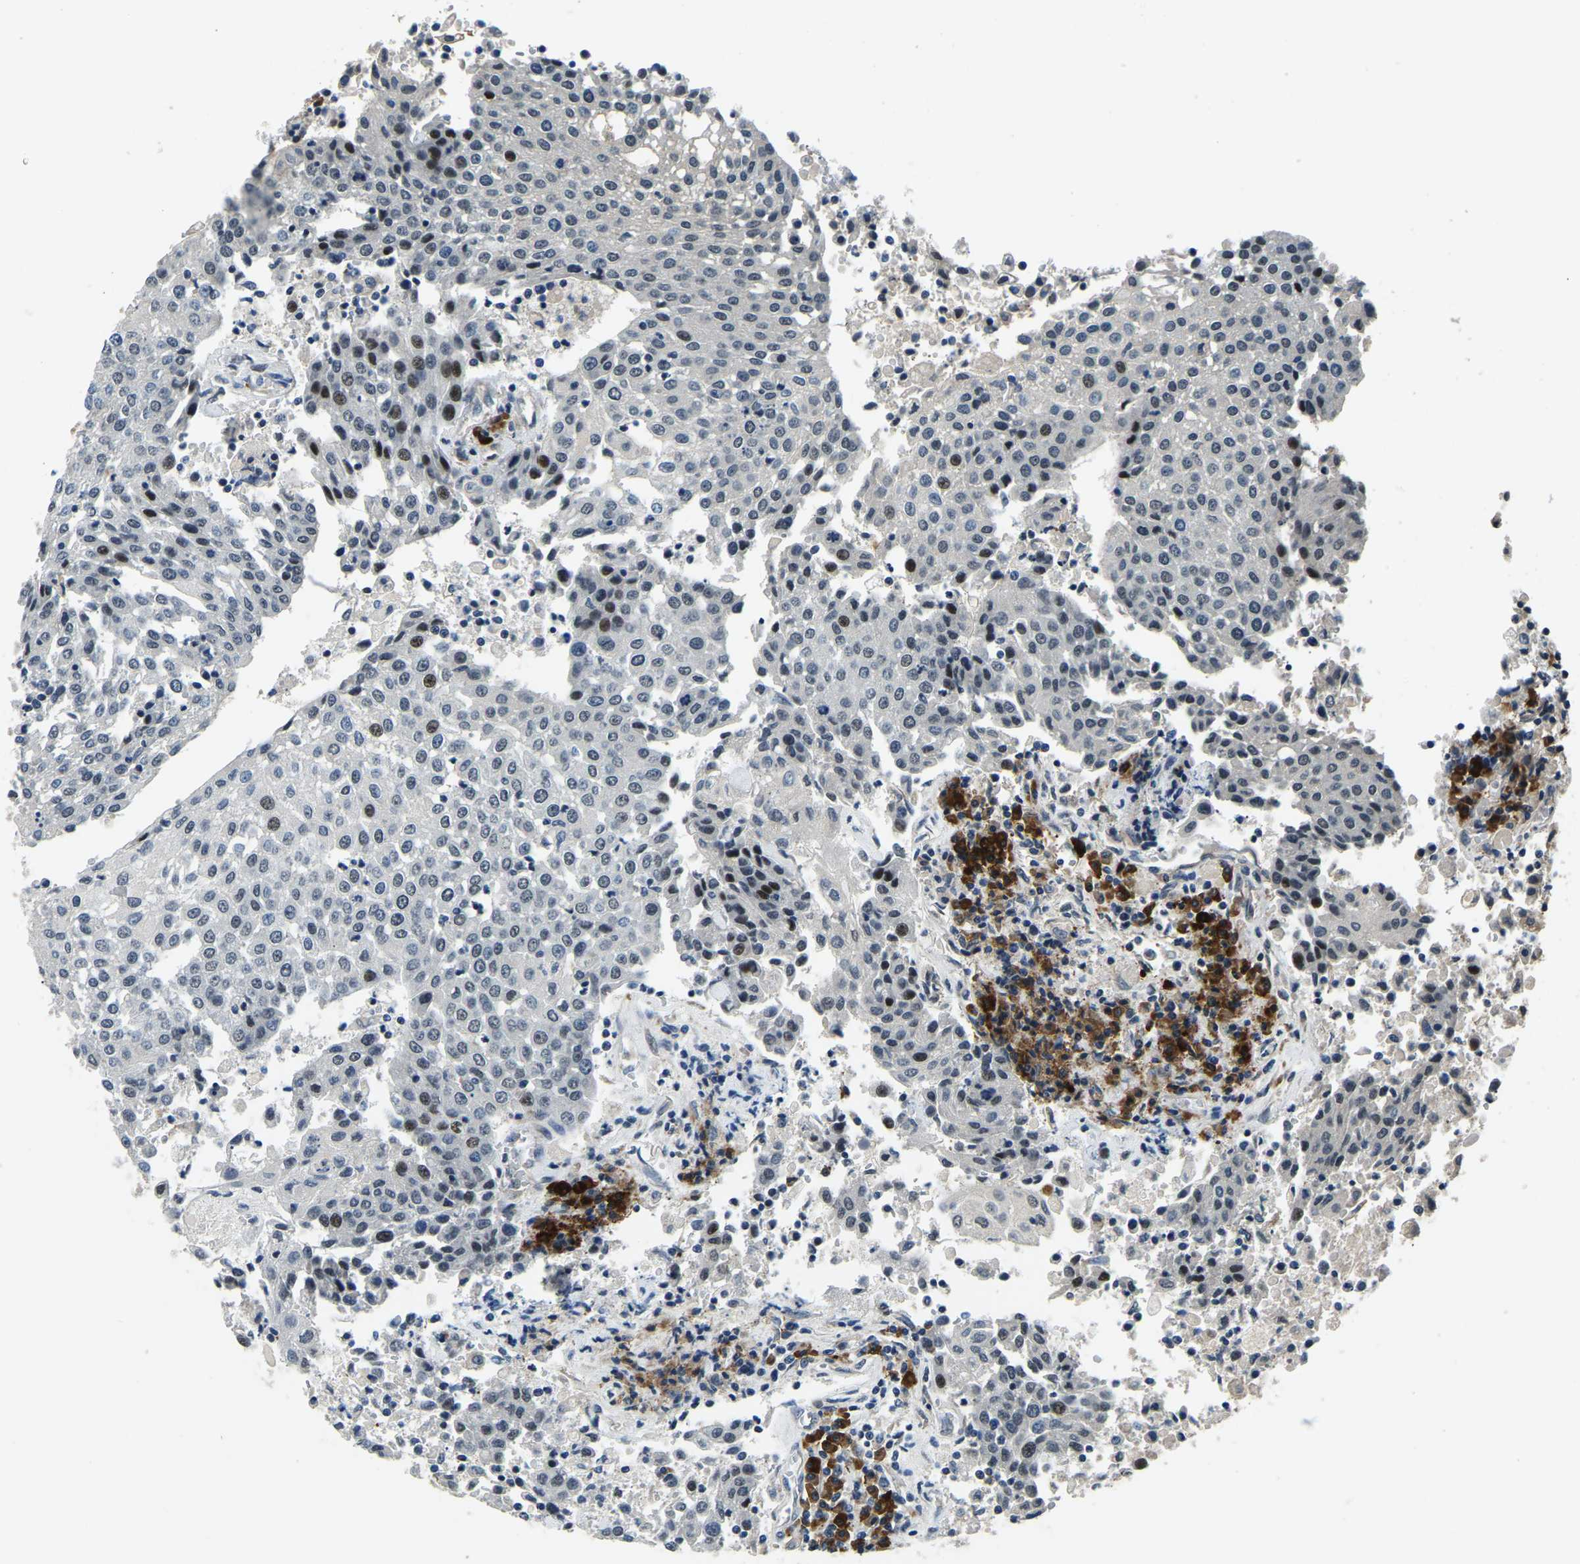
{"staining": {"intensity": "moderate", "quantity": "<25%", "location": "nuclear"}, "tissue": "urothelial cancer", "cell_type": "Tumor cells", "image_type": "cancer", "snomed": [{"axis": "morphology", "description": "Urothelial carcinoma, High grade"}, {"axis": "topography", "description": "Urinary bladder"}], "caption": "The histopathology image displays staining of urothelial carcinoma (high-grade), revealing moderate nuclear protein positivity (brown color) within tumor cells.", "gene": "ING2", "patient": {"sex": "female", "age": 85}}